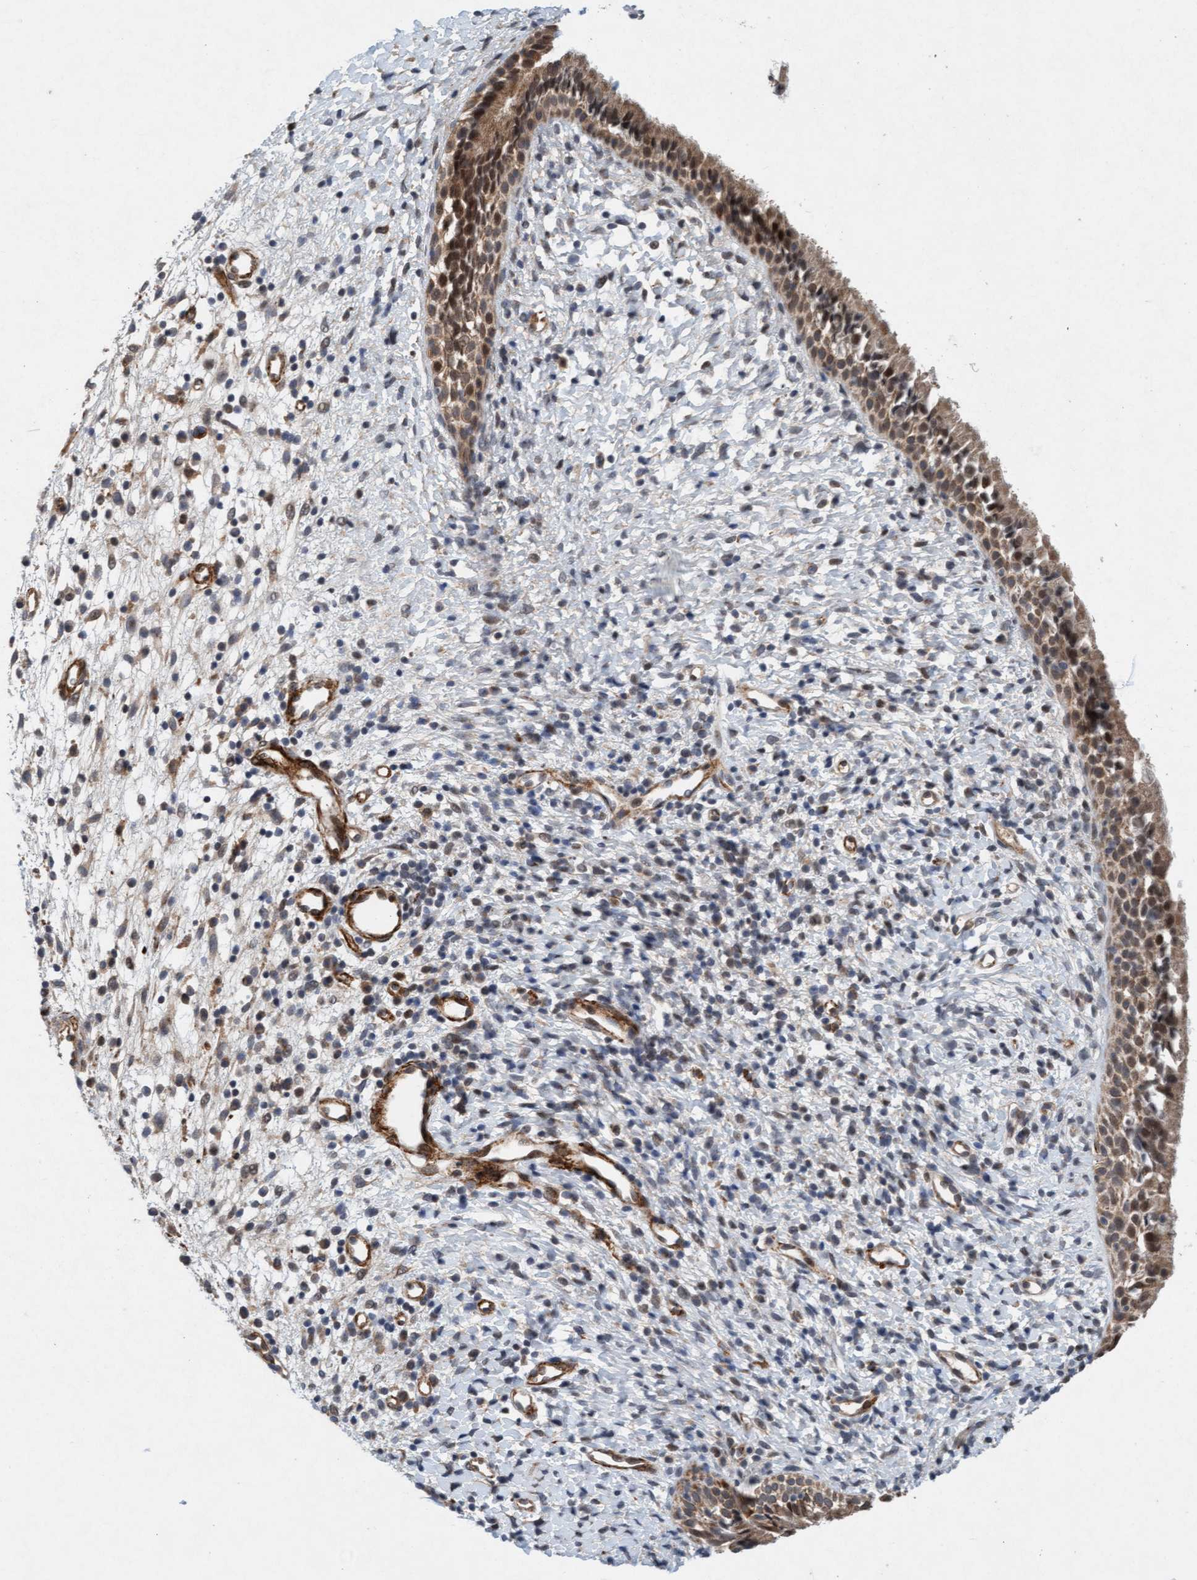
{"staining": {"intensity": "moderate", "quantity": ">75%", "location": "cytoplasmic/membranous,nuclear"}, "tissue": "nasopharynx", "cell_type": "Respiratory epithelial cells", "image_type": "normal", "snomed": [{"axis": "morphology", "description": "Normal tissue, NOS"}, {"axis": "topography", "description": "Nasopharynx"}], "caption": "Nasopharynx stained with DAB (3,3'-diaminobenzidine) immunohistochemistry displays medium levels of moderate cytoplasmic/membranous,nuclear positivity in about >75% of respiratory epithelial cells.", "gene": "TMEM70", "patient": {"sex": "male", "age": 22}}